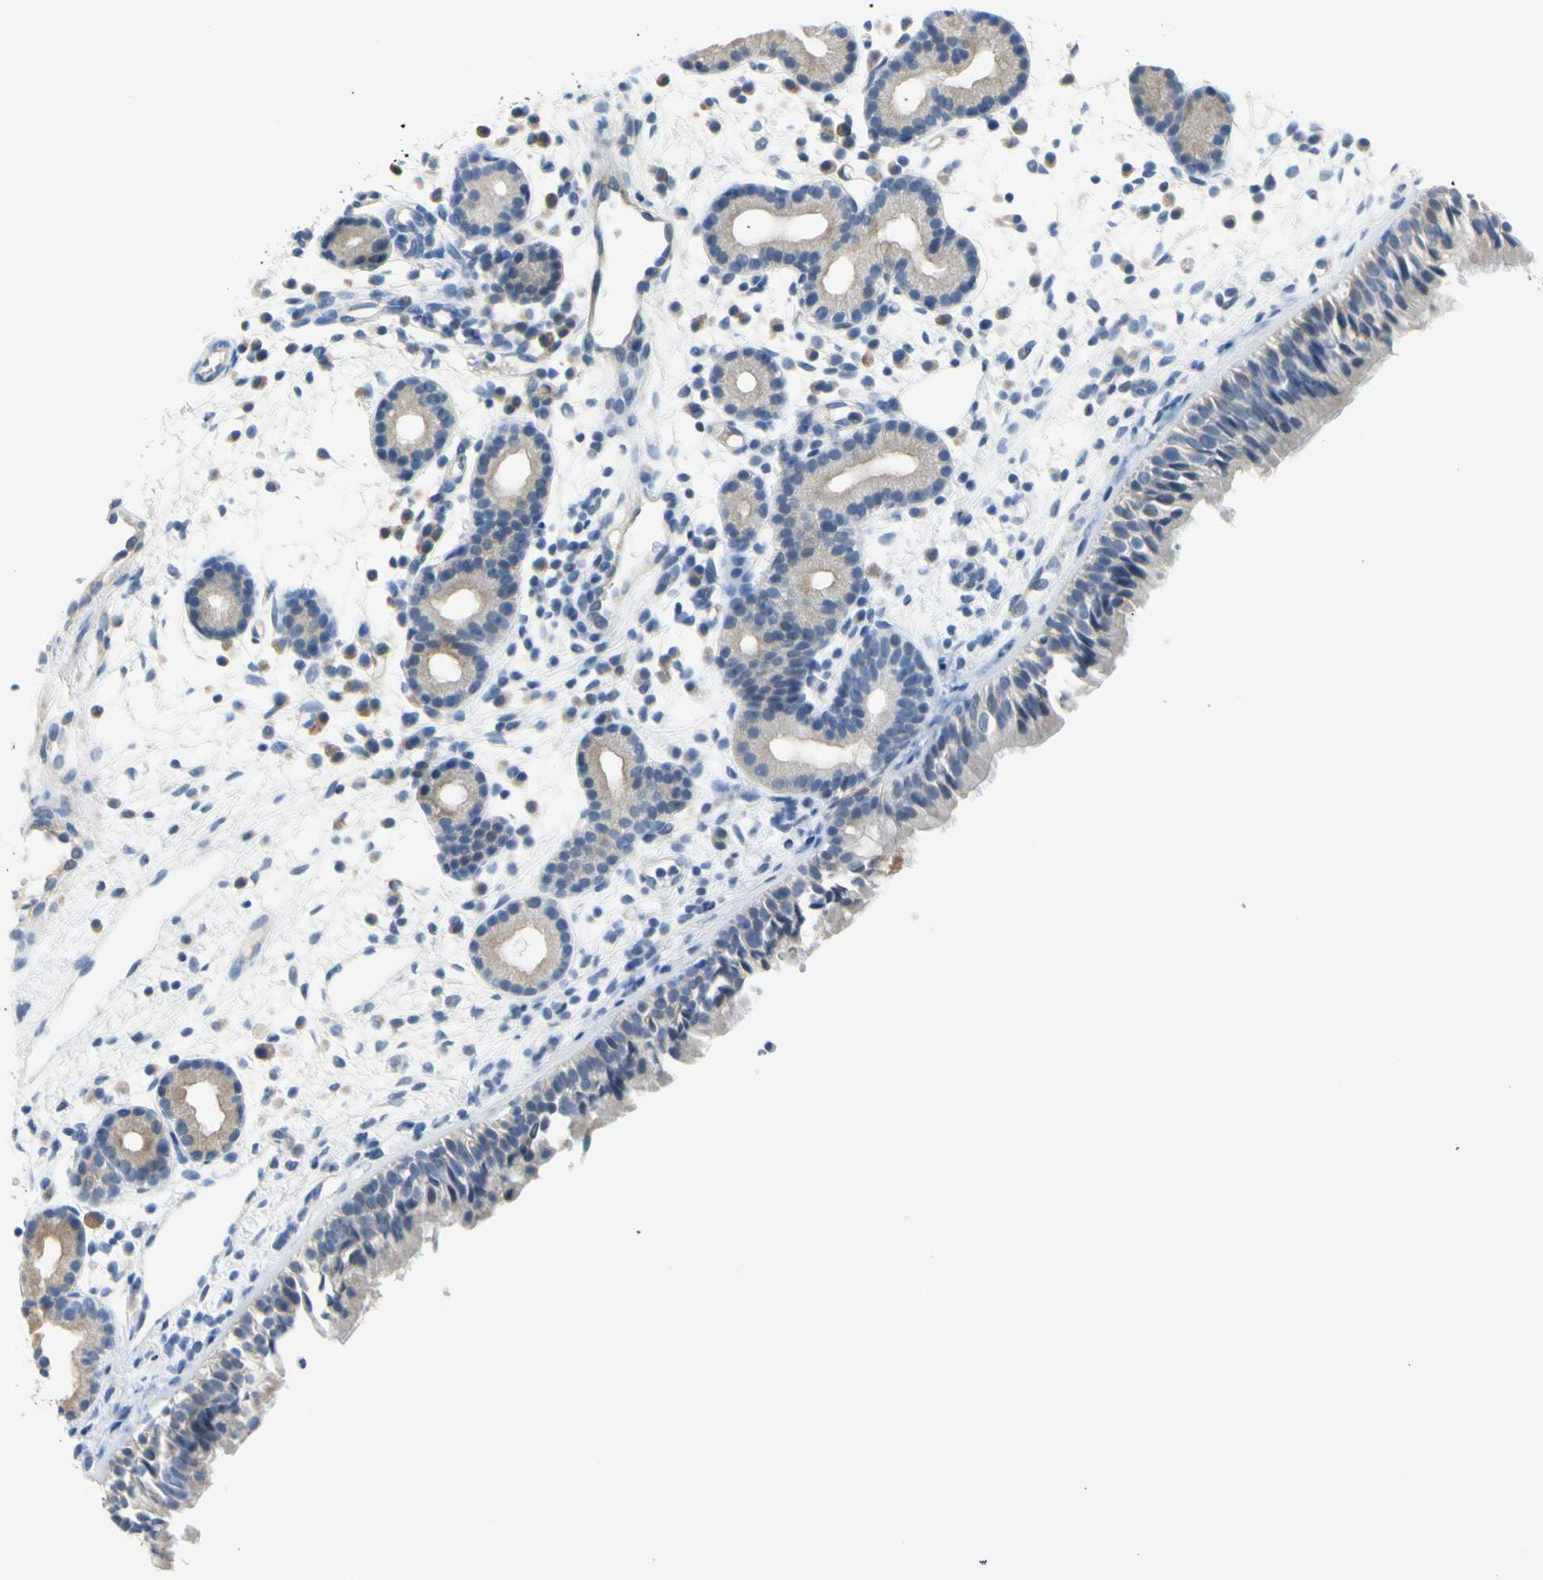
{"staining": {"intensity": "negative", "quantity": "none", "location": "none"}, "tissue": "nasopharynx", "cell_type": "Respiratory epithelial cells", "image_type": "normal", "snomed": [{"axis": "morphology", "description": "Normal tissue, NOS"}, {"axis": "morphology", "description": "Inflammation, NOS"}, {"axis": "topography", "description": "Nasopharynx"}], "caption": "High magnification brightfield microscopy of unremarkable nasopharynx stained with DAB (brown) and counterstained with hematoxylin (blue): respiratory epithelial cells show no significant staining. (Brightfield microscopy of DAB immunohistochemistry at high magnification).", "gene": "FCER2", "patient": {"sex": "female", "age": 55}}